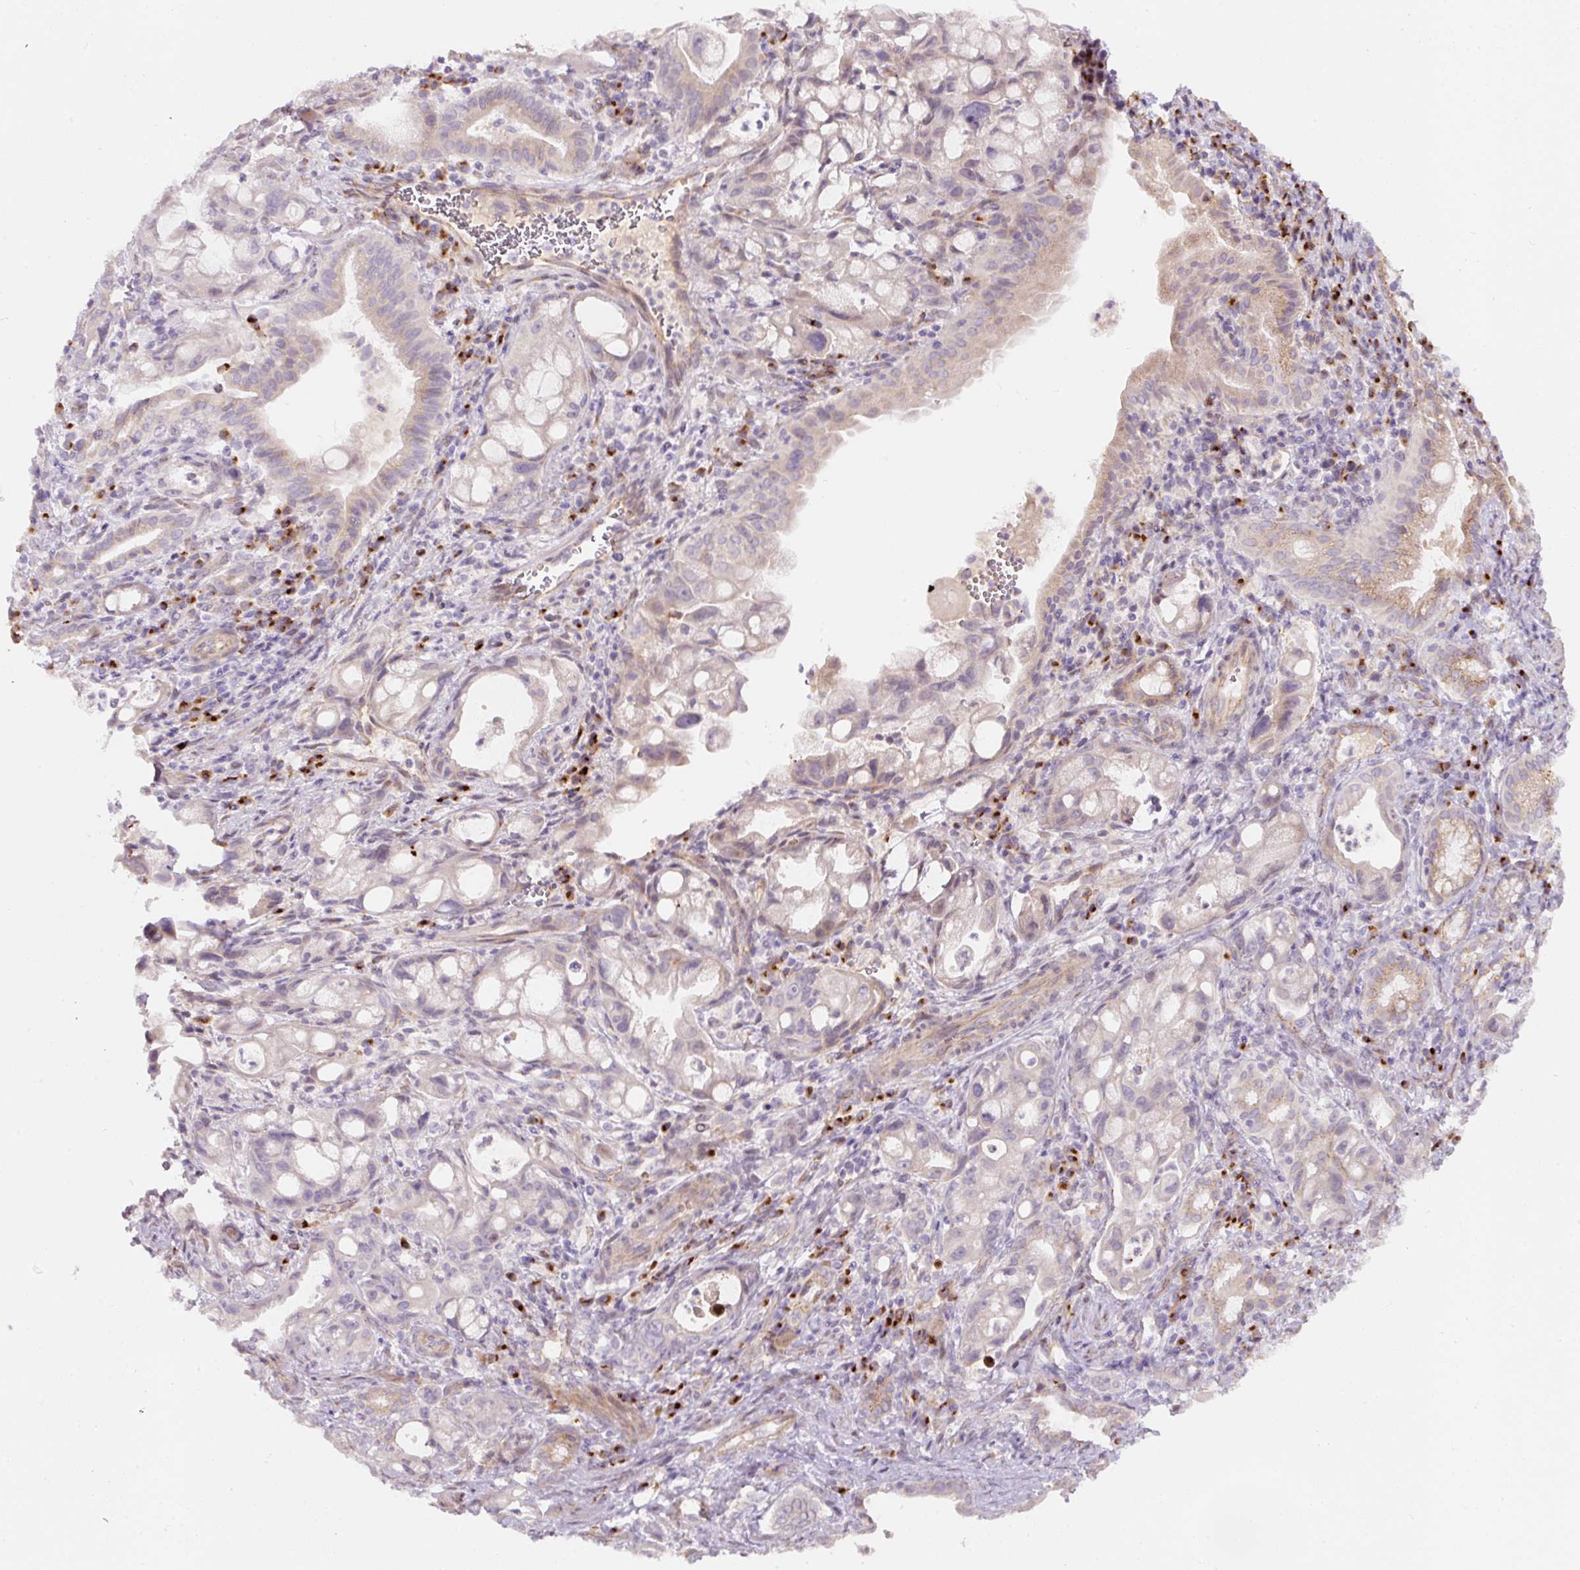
{"staining": {"intensity": "weak", "quantity": "<25%", "location": "cytoplasmic/membranous"}, "tissue": "pancreatic cancer", "cell_type": "Tumor cells", "image_type": "cancer", "snomed": [{"axis": "morphology", "description": "Adenocarcinoma, NOS"}, {"axis": "topography", "description": "Pancreas"}], "caption": "A high-resolution micrograph shows IHC staining of pancreatic adenocarcinoma, which shows no significant positivity in tumor cells. (Stains: DAB (3,3'-diaminobenzidine) IHC with hematoxylin counter stain, Microscopy: brightfield microscopy at high magnification).", "gene": "NBPF11", "patient": {"sex": "male", "age": 68}}